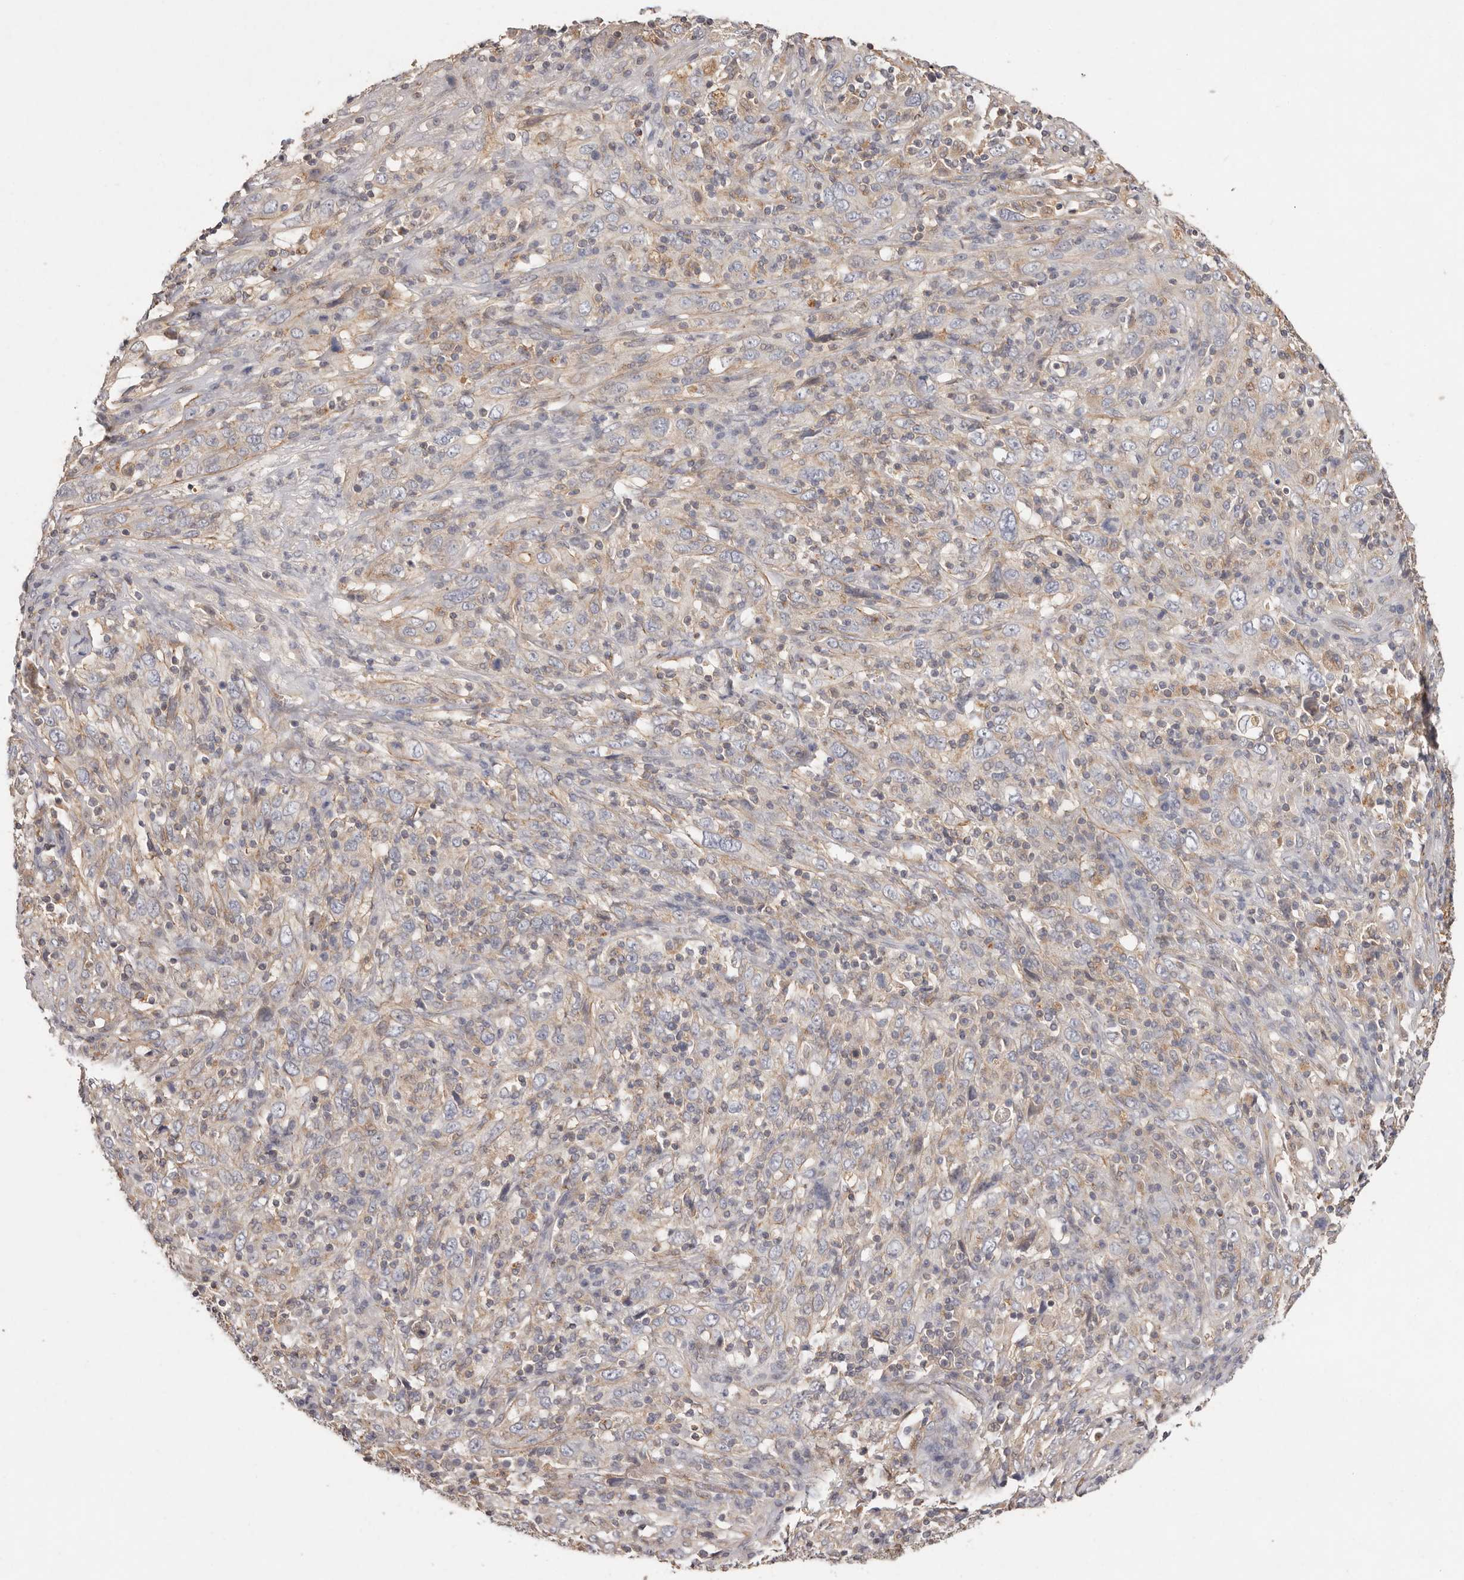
{"staining": {"intensity": "weak", "quantity": "<25%", "location": "cytoplasmic/membranous"}, "tissue": "cervical cancer", "cell_type": "Tumor cells", "image_type": "cancer", "snomed": [{"axis": "morphology", "description": "Squamous cell carcinoma, NOS"}, {"axis": "topography", "description": "Cervix"}], "caption": "An immunohistochemistry image of cervical cancer (squamous cell carcinoma) is shown. There is no staining in tumor cells of cervical cancer (squamous cell carcinoma).", "gene": "THBS3", "patient": {"sex": "female", "age": 46}}